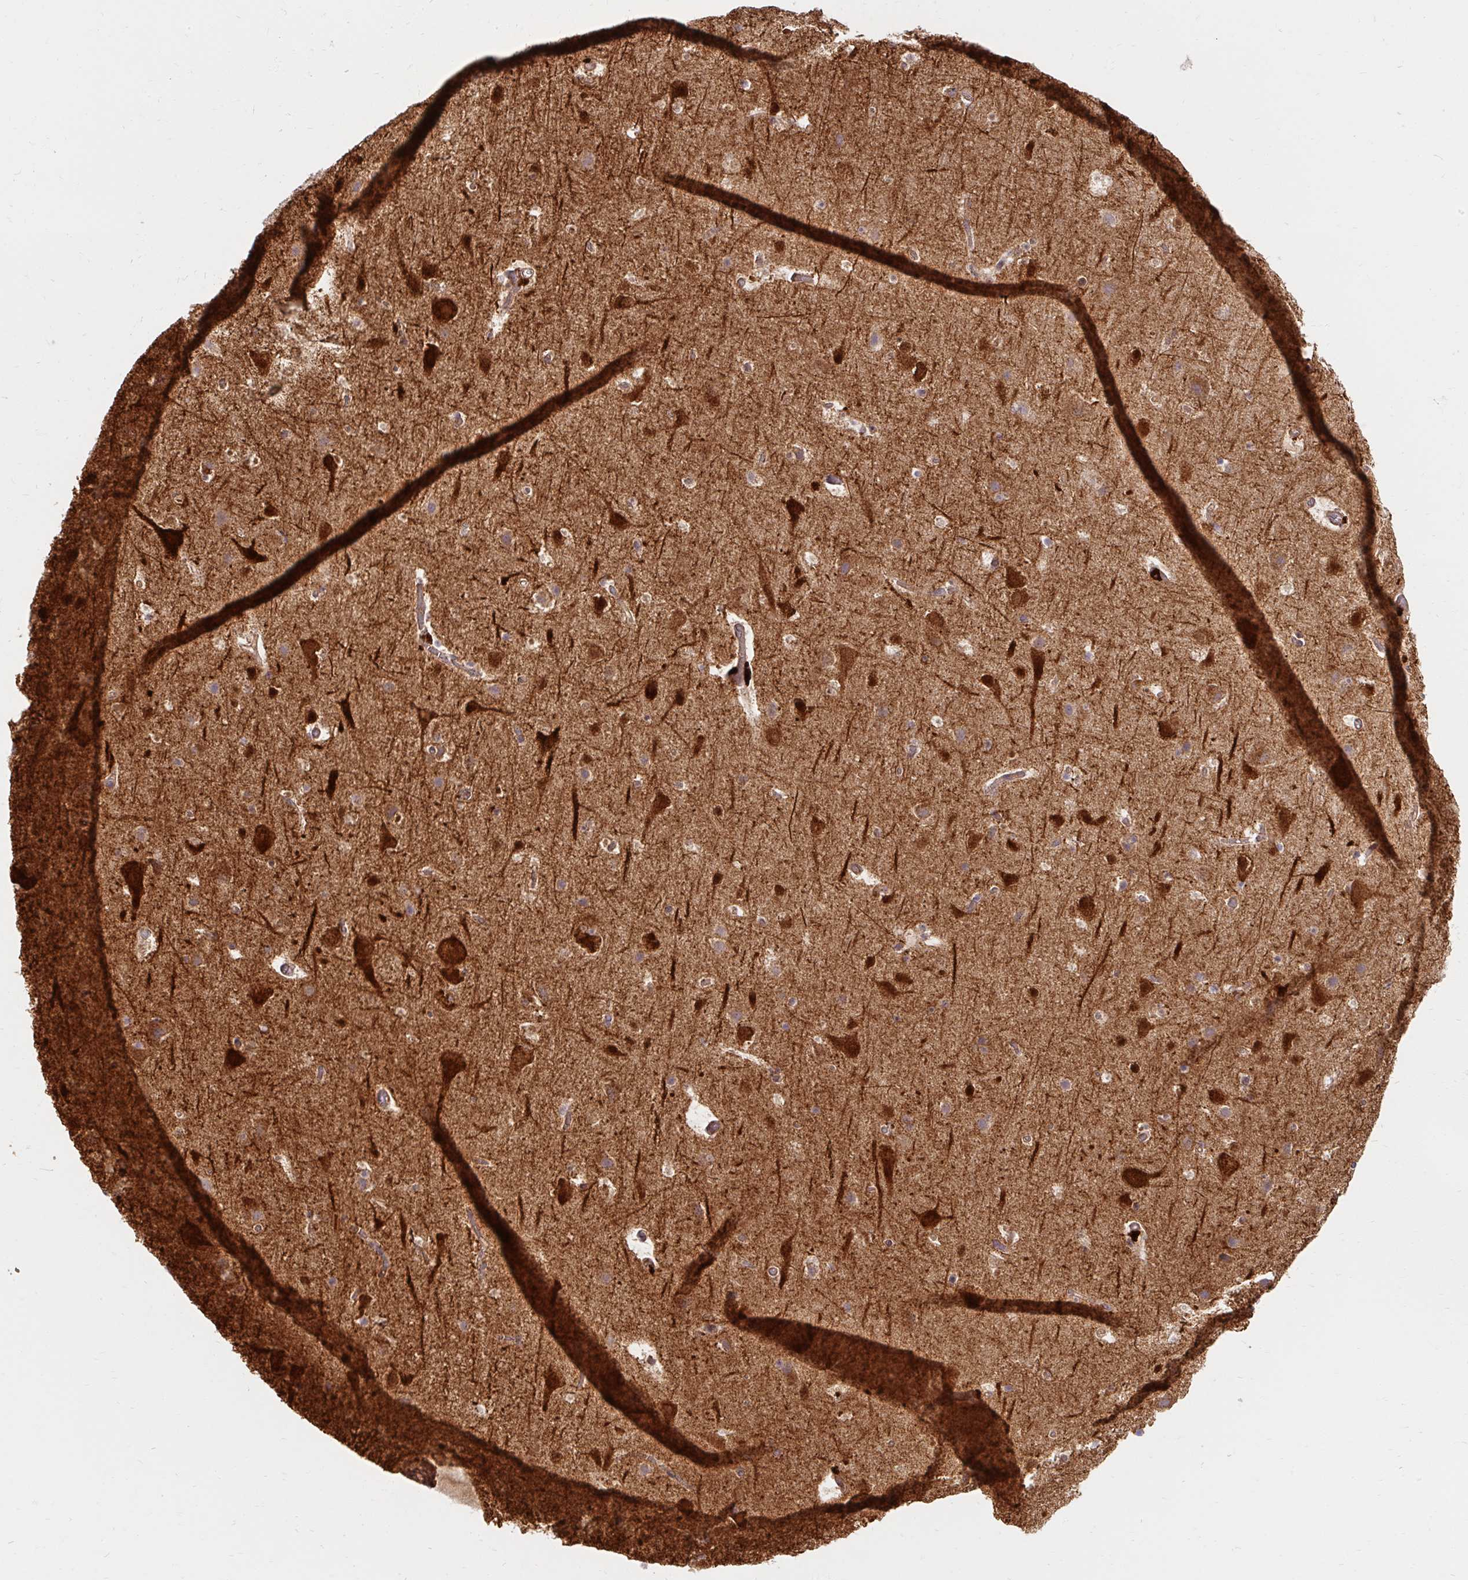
{"staining": {"intensity": "moderate", "quantity": ">75%", "location": "cytoplasmic/membranous"}, "tissue": "cerebral cortex", "cell_type": "Endothelial cells", "image_type": "normal", "snomed": [{"axis": "morphology", "description": "Normal tissue, NOS"}, {"axis": "topography", "description": "Cerebral cortex"}], "caption": "Endothelial cells exhibit medium levels of moderate cytoplasmic/membranous staining in approximately >75% of cells in unremarkable human cerebral cortex.", "gene": "BTF3", "patient": {"sex": "female", "age": 42}}